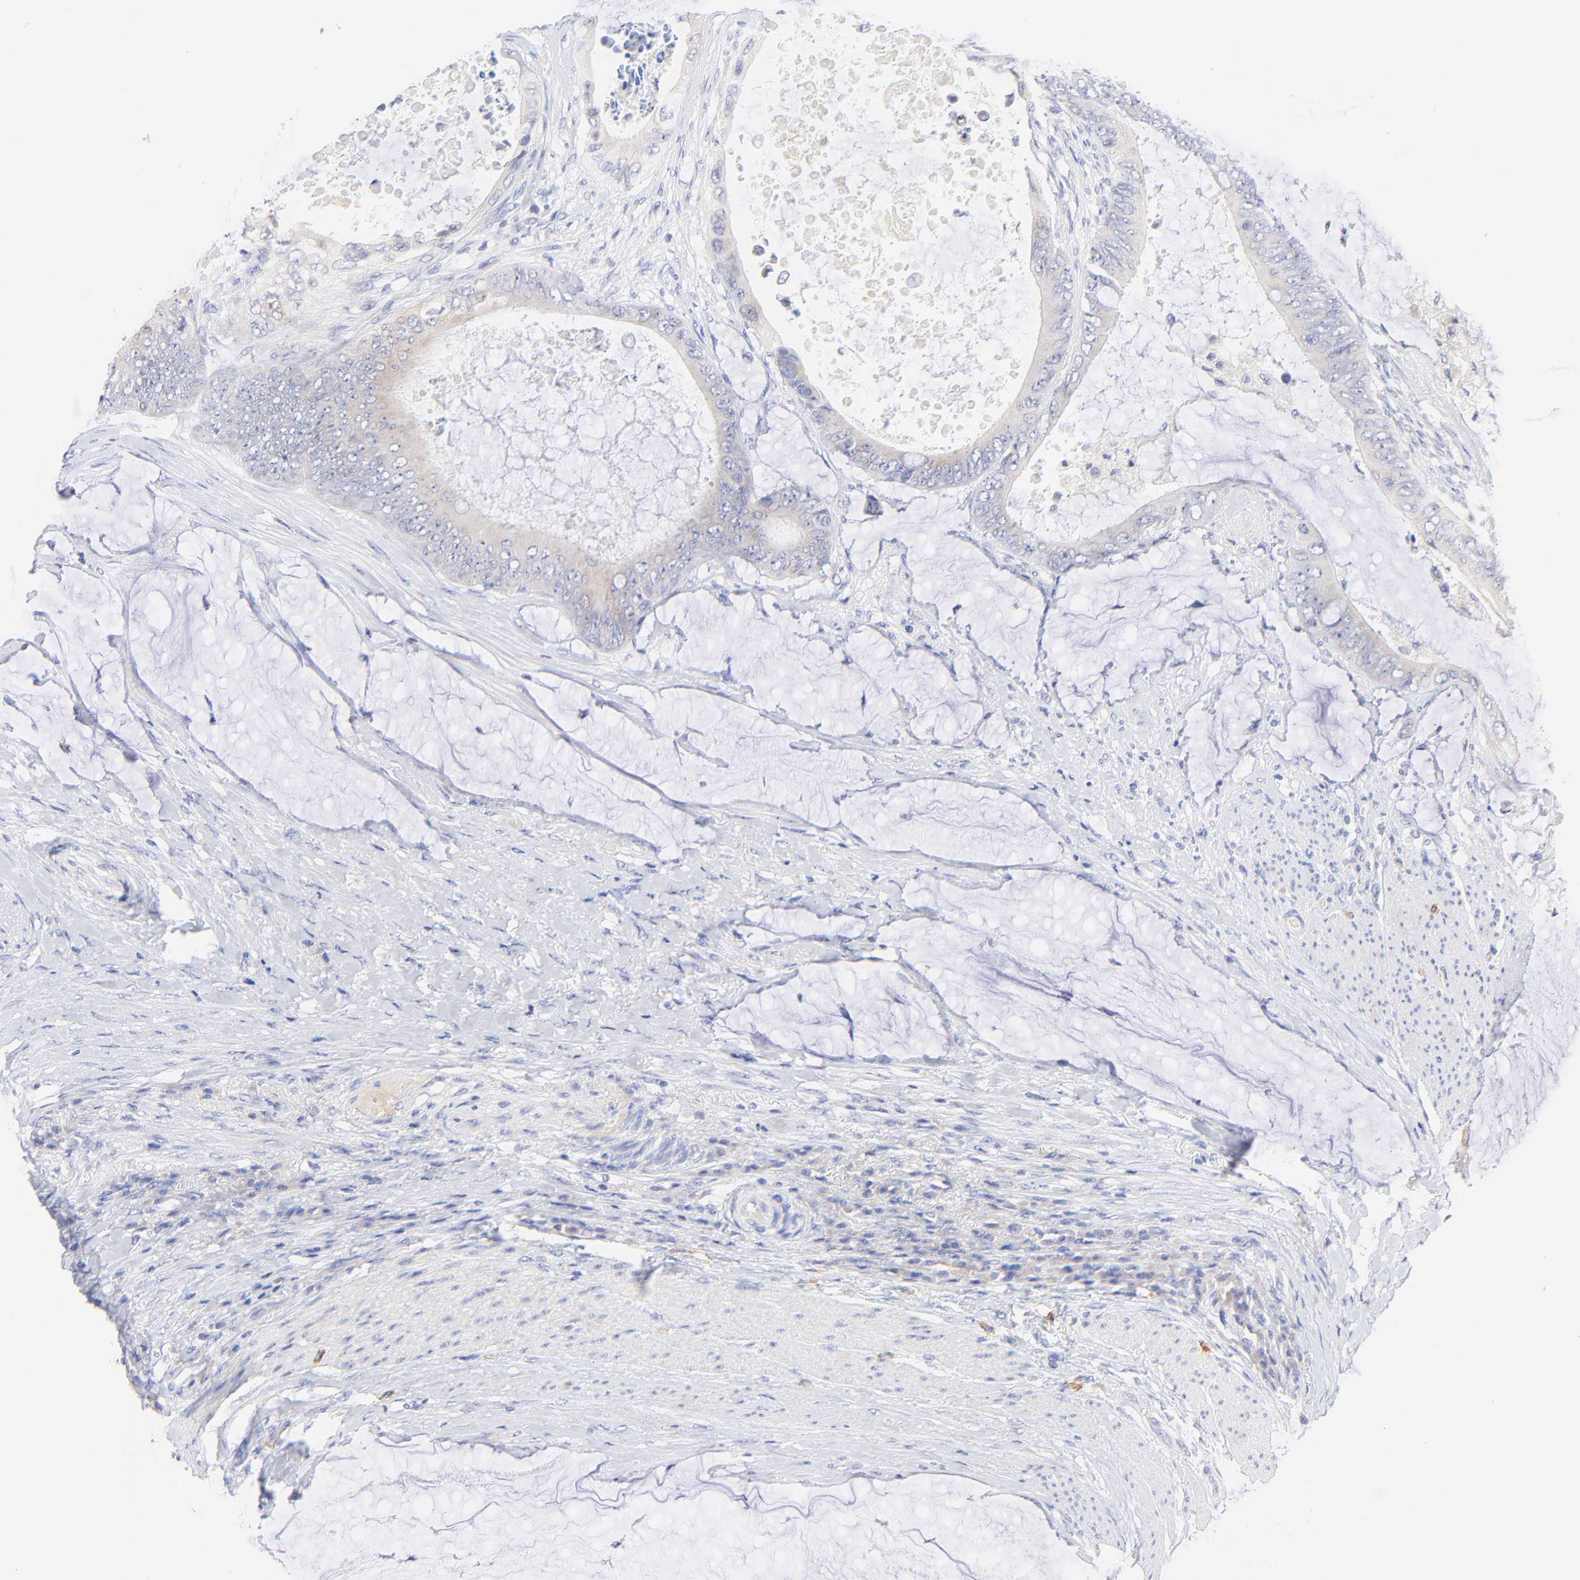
{"staining": {"intensity": "weak", "quantity": "25%-75%", "location": "cytoplasmic/membranous"}, "tissue": "colorectal cancer", "cell_type": "Tumor cells", "image_type": "cancer", "snomed": [{"axis": "morphology", "description": "Normal tissue, NOS"}, {"axis": "morphology", "description": "Adenocarcinoma, NOS"}, {"axis": "topography", "description": "Rectum"}, {"axis": "topography", "description": "Peripheral nerve tissue"}], "caption": "Adenocarcinoma (colorectal) was stained to show a protein in brown. There is low levels of weak cytoplasmic/membranous staining in approximately 25%-75% of tumor cells.", "gene": "EBP", "patient": {"sex": "female", "age": 77}}